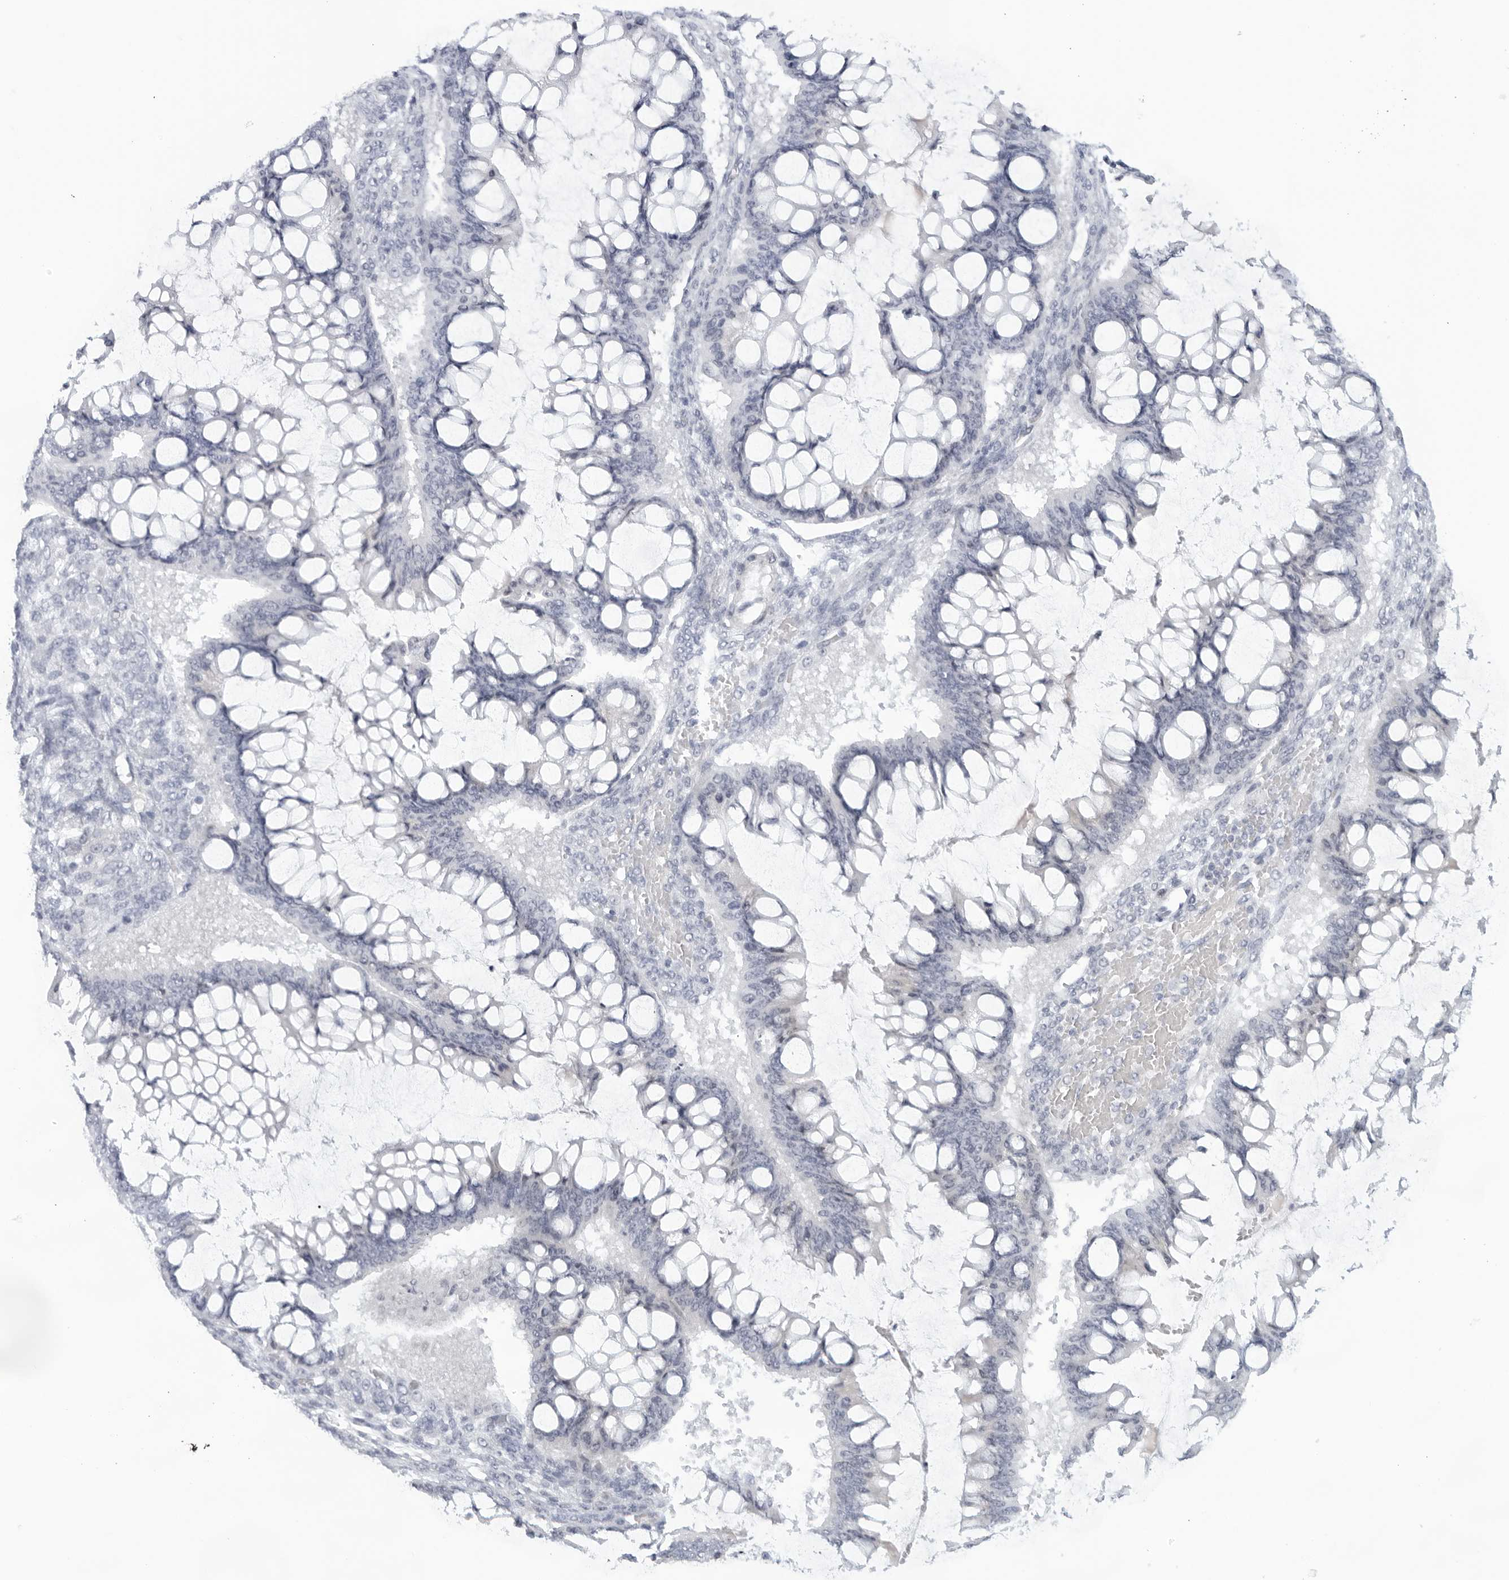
{"staining": {"intensity": "negative", "quantity": "none", "location": "none"}, "tissue": "ovarian cancer", "cell_type": "Tumor cells", "image_type": "cancer", "snomed": [{"axis": "morphology", "description": "Cystadenocarcinoma, mucinous, NOS"}, {"axis": "topography", "description": "Ovary"}], "caption": "Immunohistochemistry (IHC) image of neoplastic tissue: ovarian mucinous cystadenocarcinoma stained with DAB (3,3'-diaminobenzidine) reveals no significant protein staining in tumor cells. The staining was performed using DAB to visualize the protein expression in brown, while the nuclei were stained in blue with hematoxylin (Magnification: 20x).", "gene": "WDTC1", "patient": {"sex": "female", "age": 73}}